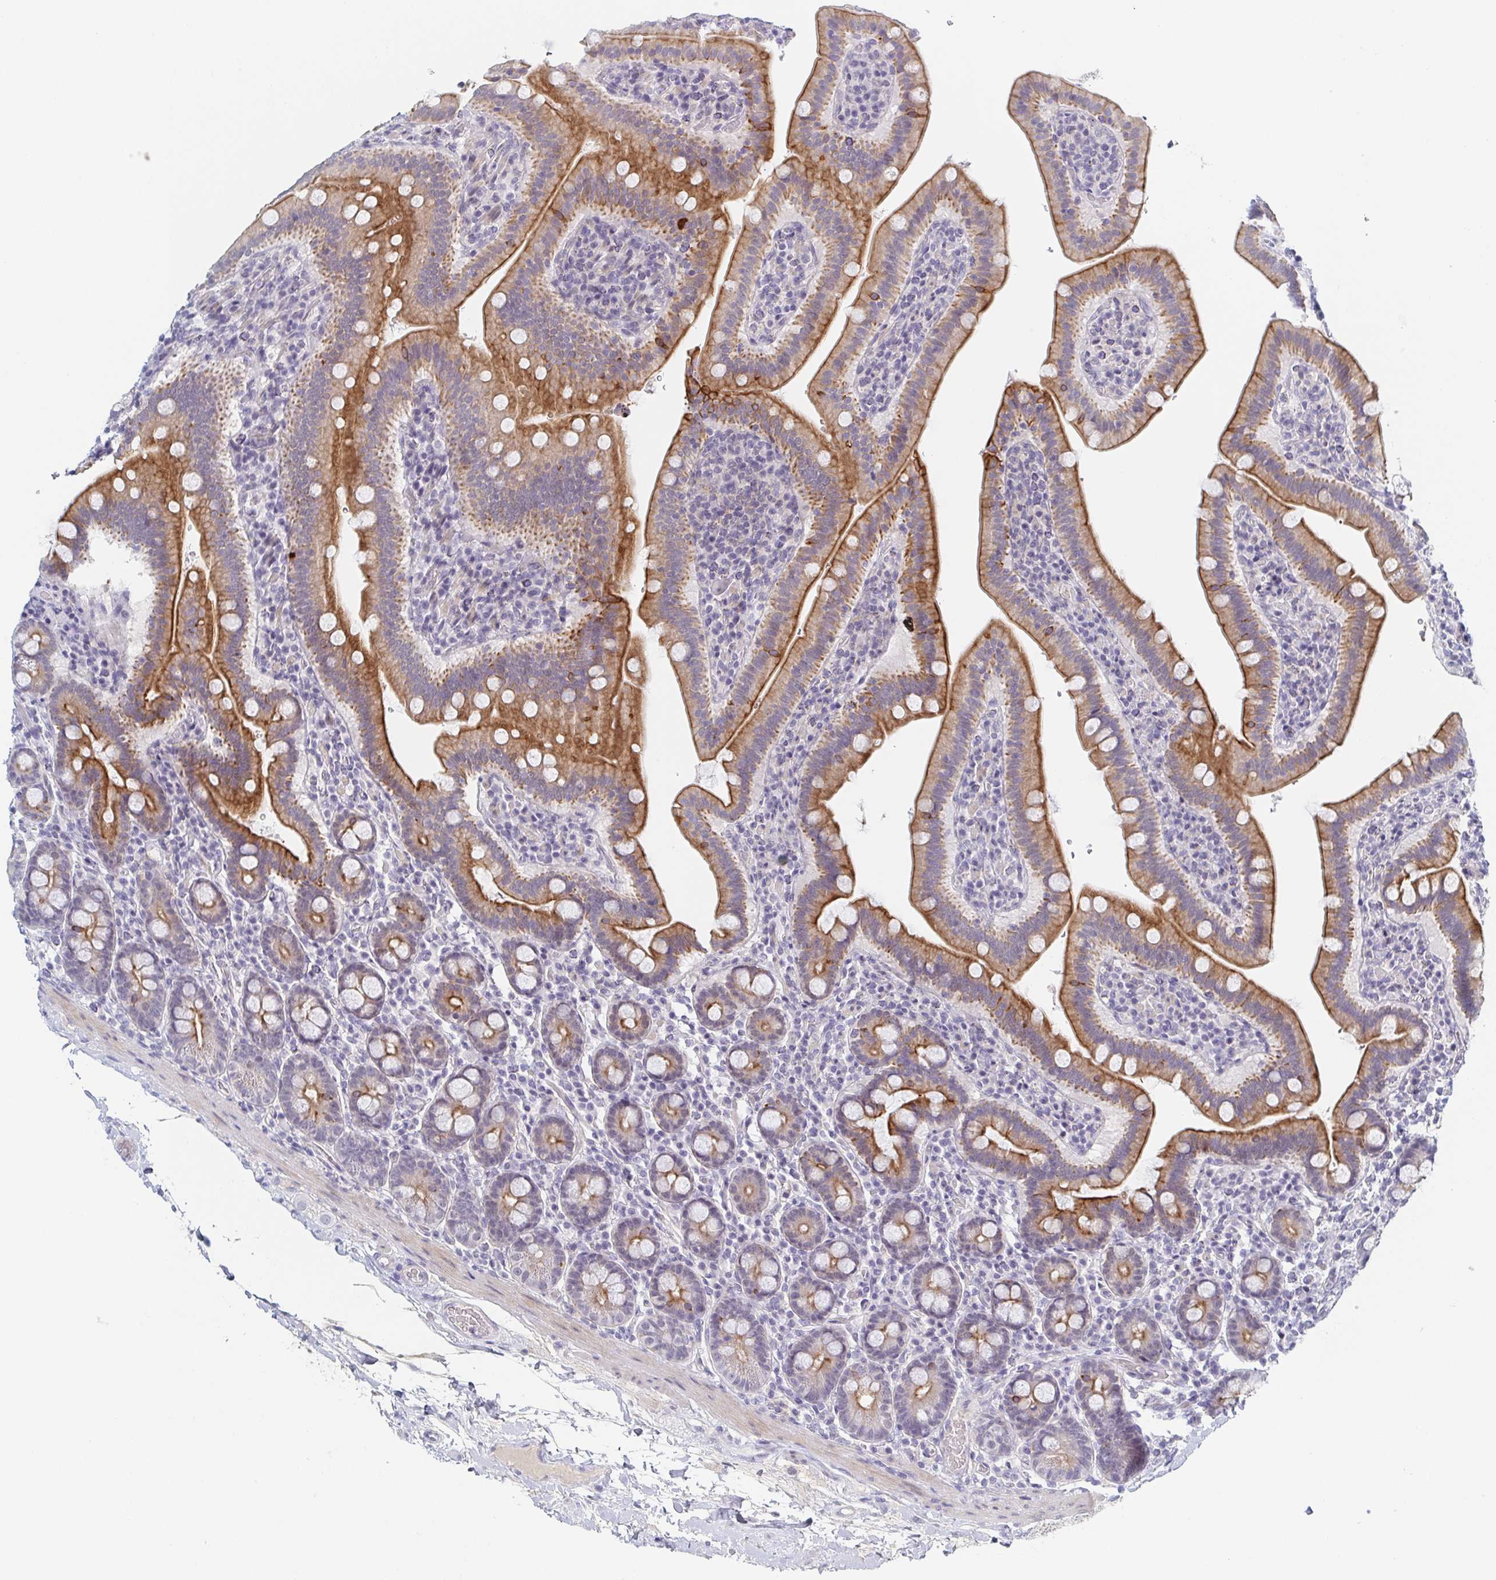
{"staining": {"intensity": "moderate", "quantity": ">75%", "location": "cytoplasmic/membranous"}, "tissue": "small intestine", "cell_type": "Glandular cells", "image_type": "normal", "snomed": [{"axis": "morphology", "description": "Normal tissue, NOS"}, {"axis": "topography", "description": "Small intestine"}], "caption": "Moderate cytoplasmic/membranous positivity for a protein is seen in about >75% of glandular cells of benign small intestine using immunohistochemistry.", "gene": "RHOV", "patient": {"sex": "male", "age": 26}}